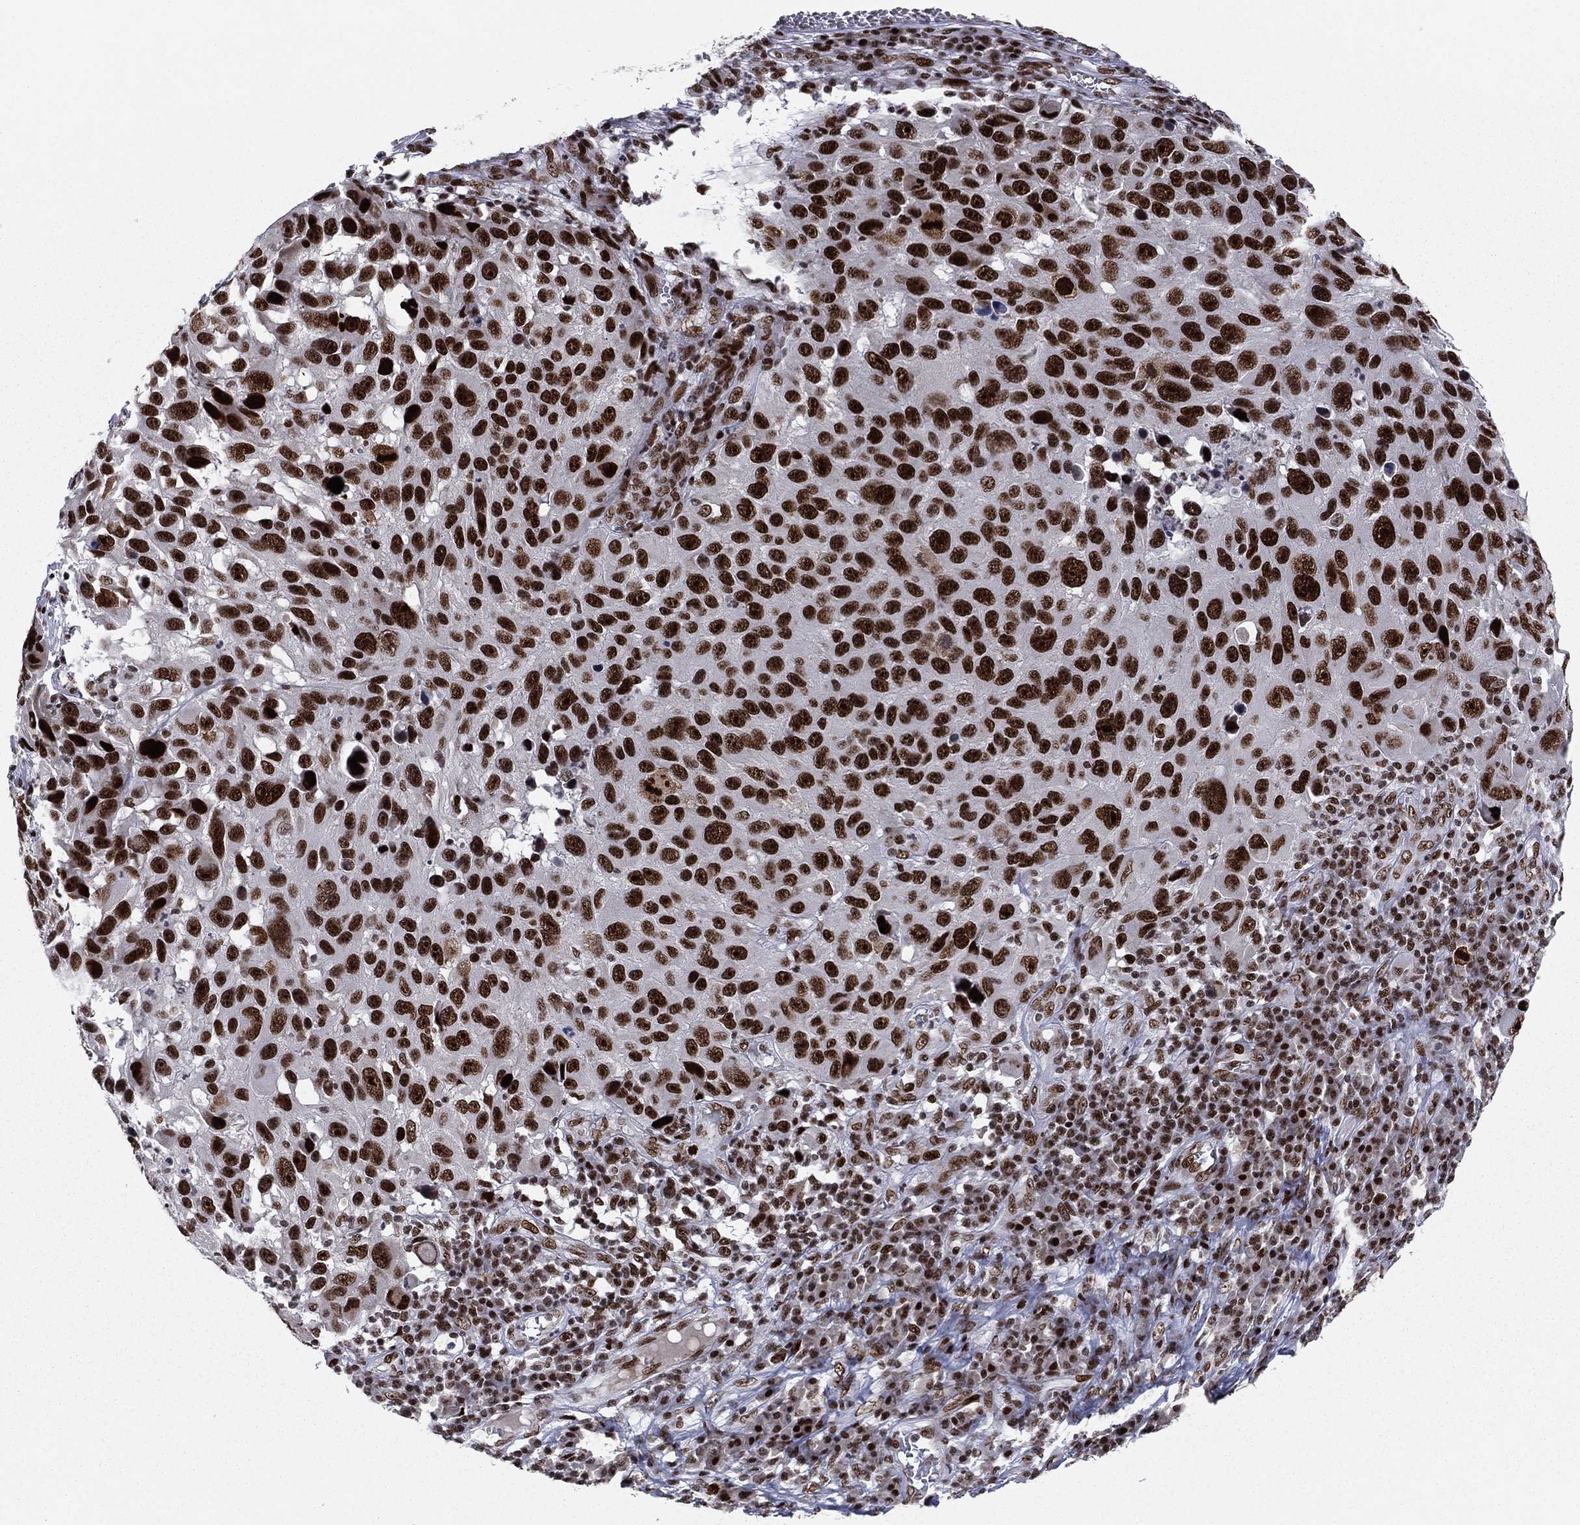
{"staining": {"intensity": "strong", "quantity": ">75%", "location": "nuclear"}, "tissue": "melanoma", "cell_type": "Tumor cells", "image_type": "cancer", "snomed": [{"axis": "morphology", "description": "Malignant melanoma, NOS"}, {"axis": "topography", "description": "Skin"}], "caption": "The immunohistochemical stain highlights strong nuclear positivity in tumor cells of melanoma tissue. Nuclei are stained in blue.", "gene": "RTF1", "patient": {"sex": "male", "age": 53}}